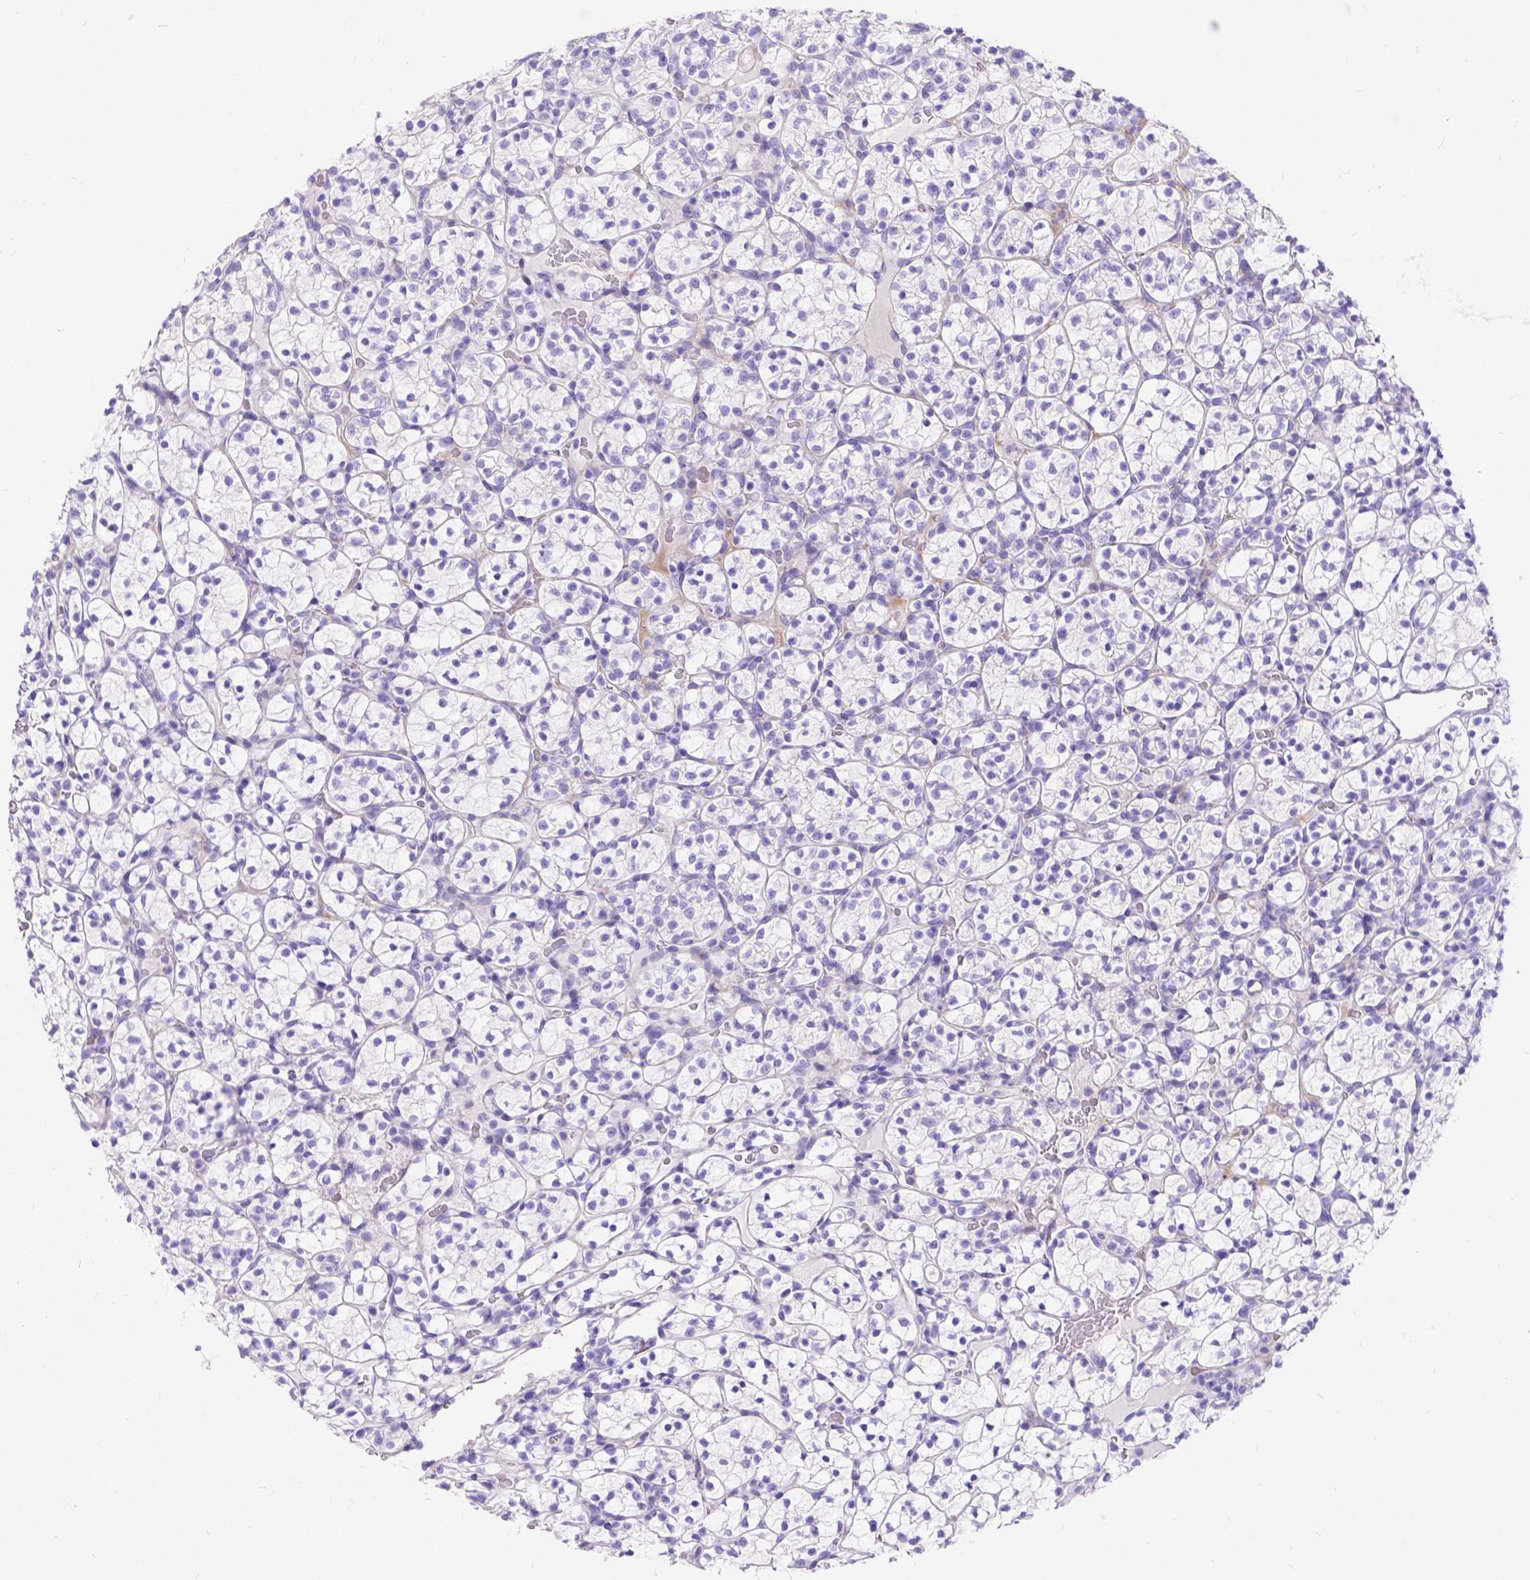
{"staining": {"intensity": "negative", "quantity": "none", "location": "none"}, "tissue": "renal cancer", "cell_type": "Tumor cells", "image_type": "cancer", "snomed": [{"axis": "morphology", "description": "Adenocarcinoma, NOS"}, {"axis": "topography", "description": "Kidney"}], "caption": "A high-resolution histopathology image shows immunohistochemistry (IHC) staining of adenocarcinoma (renal), which shows no significant expression in tumor cells.", "gene": "KLHL10", "patient": {"sex": "female", "age": 89}}